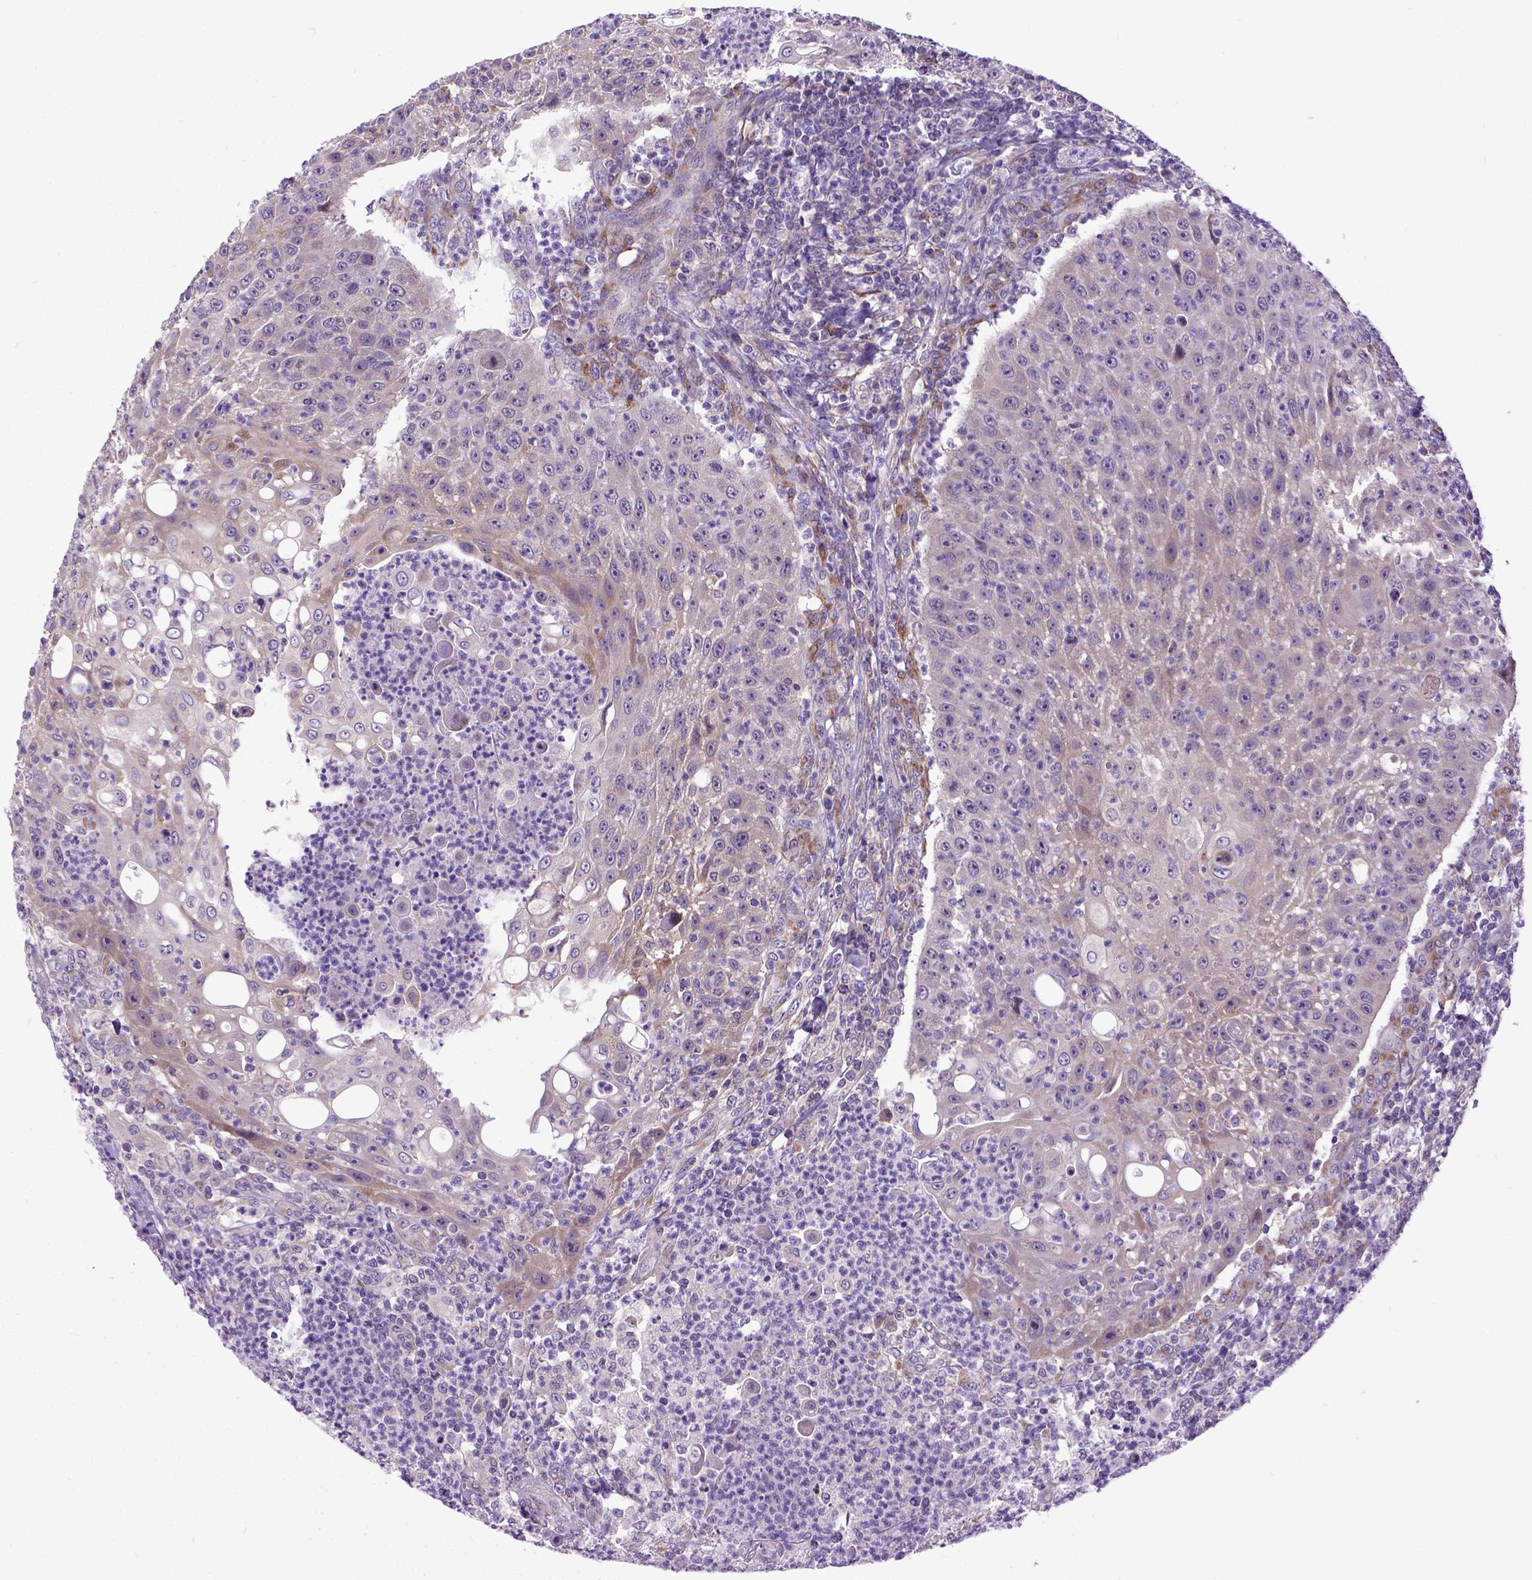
{"staining": {"intensity": "weak", "quantity": "25%-75%", "location": "cytoplasmic/membranous"}, "tissue": "head and neck cancer", "cell_type": "Tumor cells", "image_type": "cancer", "snomed": [{"axis": "morphology", "description": "Squamous cell carcinoma, NOS"}, {"axis": "topography", "description": "Head-Neck"}], "caption": "Head and neck squamous cell carcinoma tissue displays weak cytoplasmic/membranous positivity in approximately 25%-75% of tumor cells", "gene": "NEK5", "patient": {"sex": "male", "age": 69}}